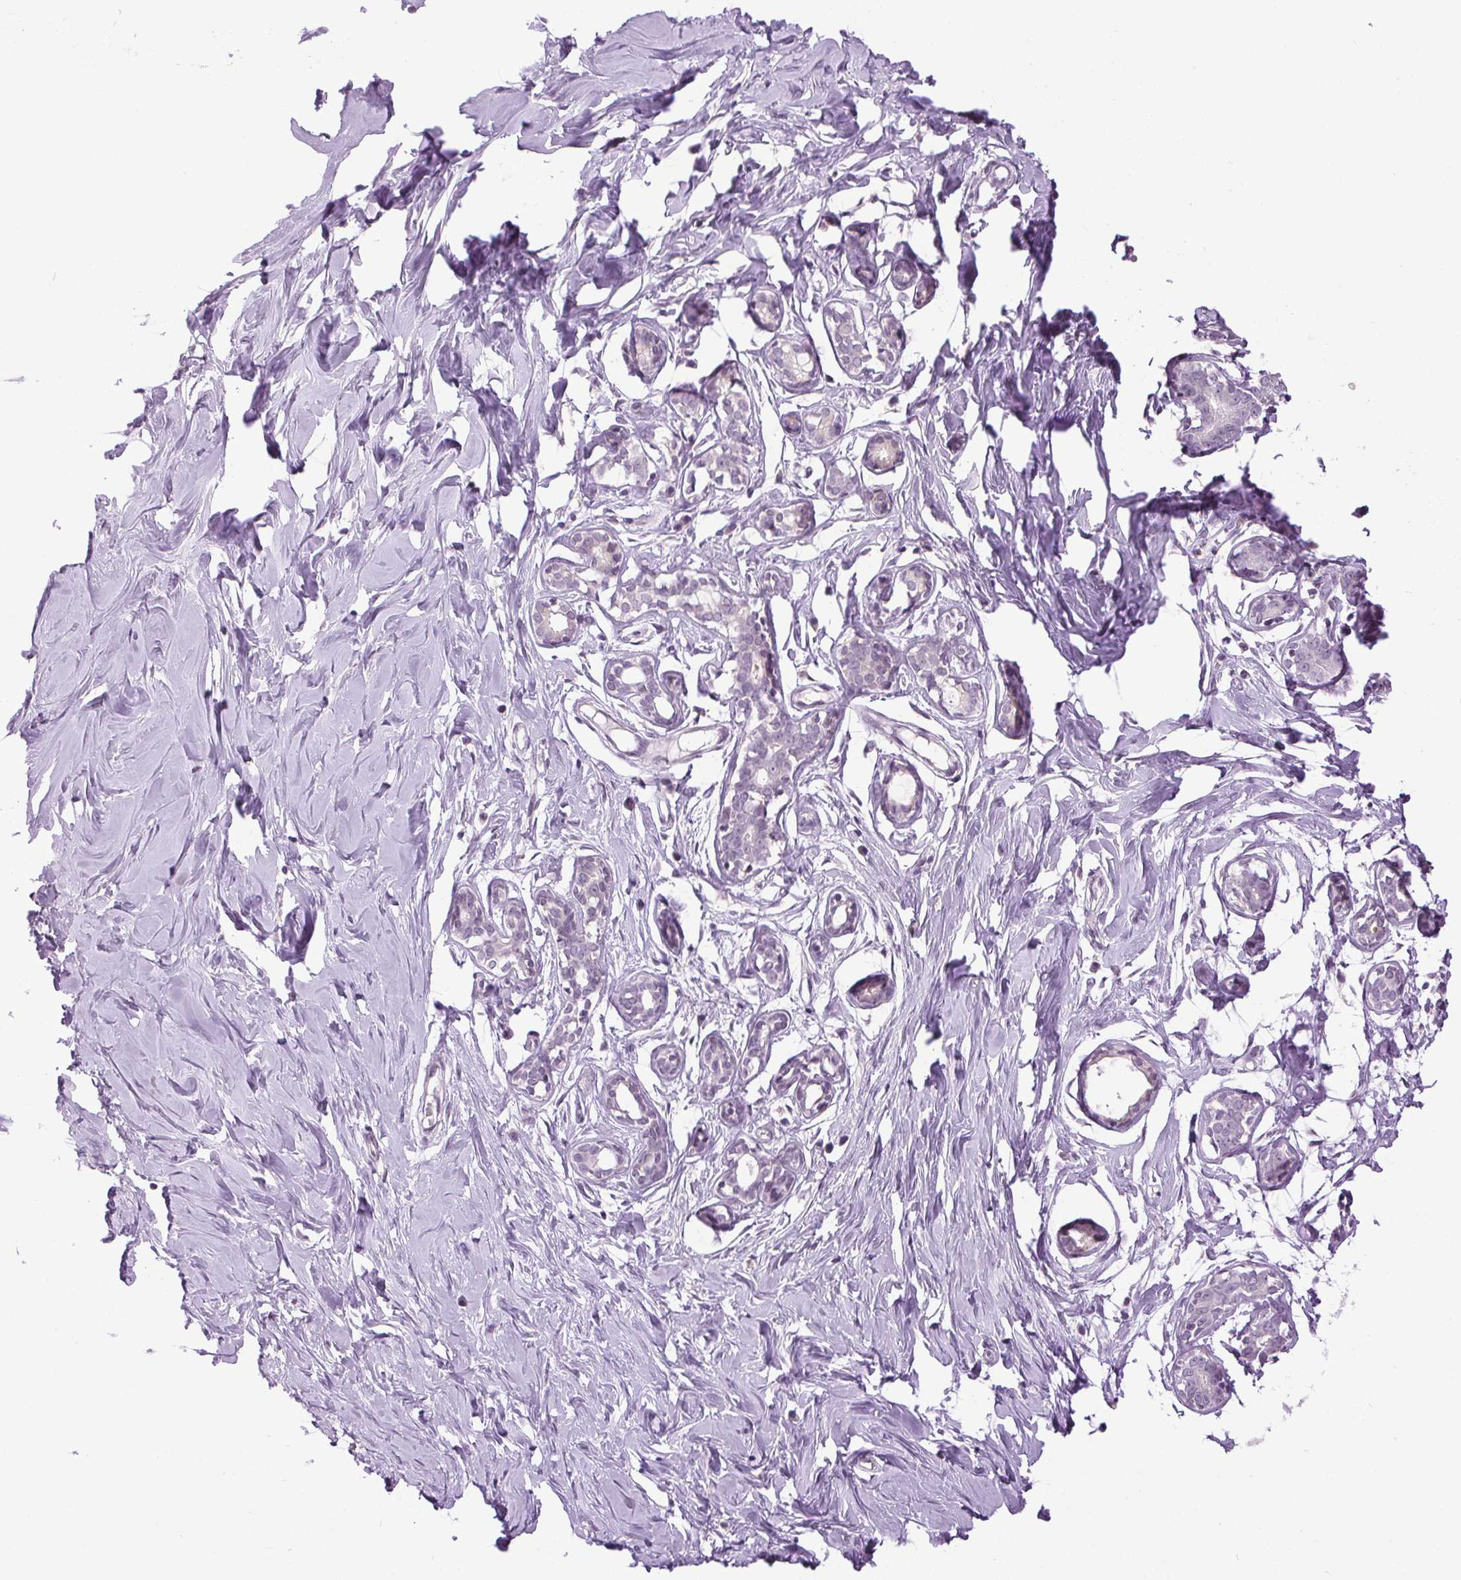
{"staining": {"intensity": "negative", "quantity": "none", "location": "none"}, "tissue": "breast", "cell_type": "Adipocytes", "image_type": "normal", "snomed": [{"axis": "morphology", "description": "Normal tissue, NOS"}, {"axis": "topography", "description": "Breast"}], "caption": "Protein analysis of benign breast shows no significant expression in adipocytes.", "gene": "SMIM13", "patient": {"sex": "female", "age": 27}}